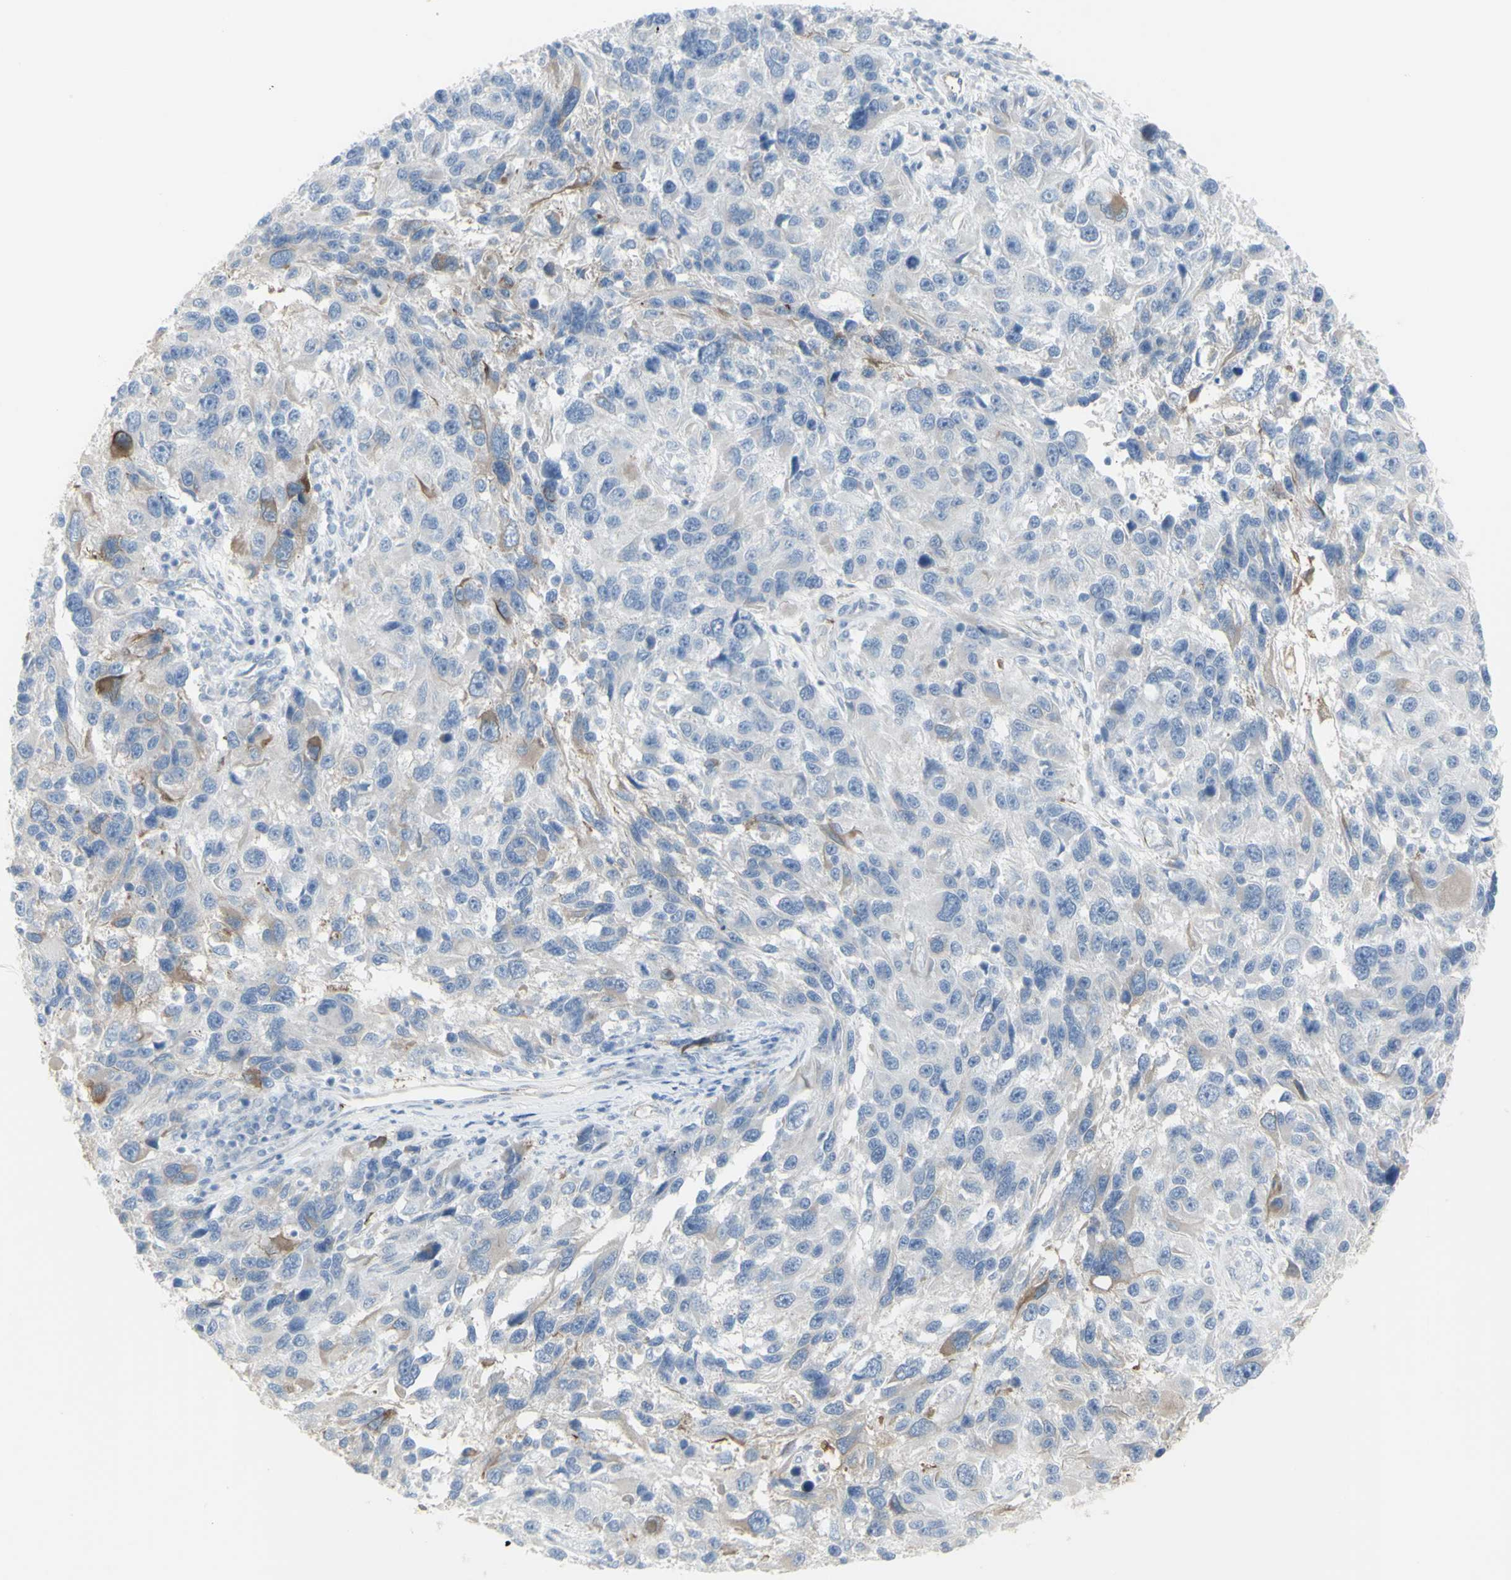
{"staining": {"intensity": "weak", "quantity": "<25%", "location": "cytoplasmic/membranous"}, "tissue": "melanoma", "cell_type": "Tumor cells", "image_type": "cancer", "snomed": [{"axis": "morphology", "description": "Malignant melanoma, NOS"}, {"axis": "topography", "description": "Skin"}], "caption": "Immunohistochemistry of human melanoma shows no expression in tumor cells.", "gene": "ENSG00000198211", "patient": {"sex": "male", "age": 53}}